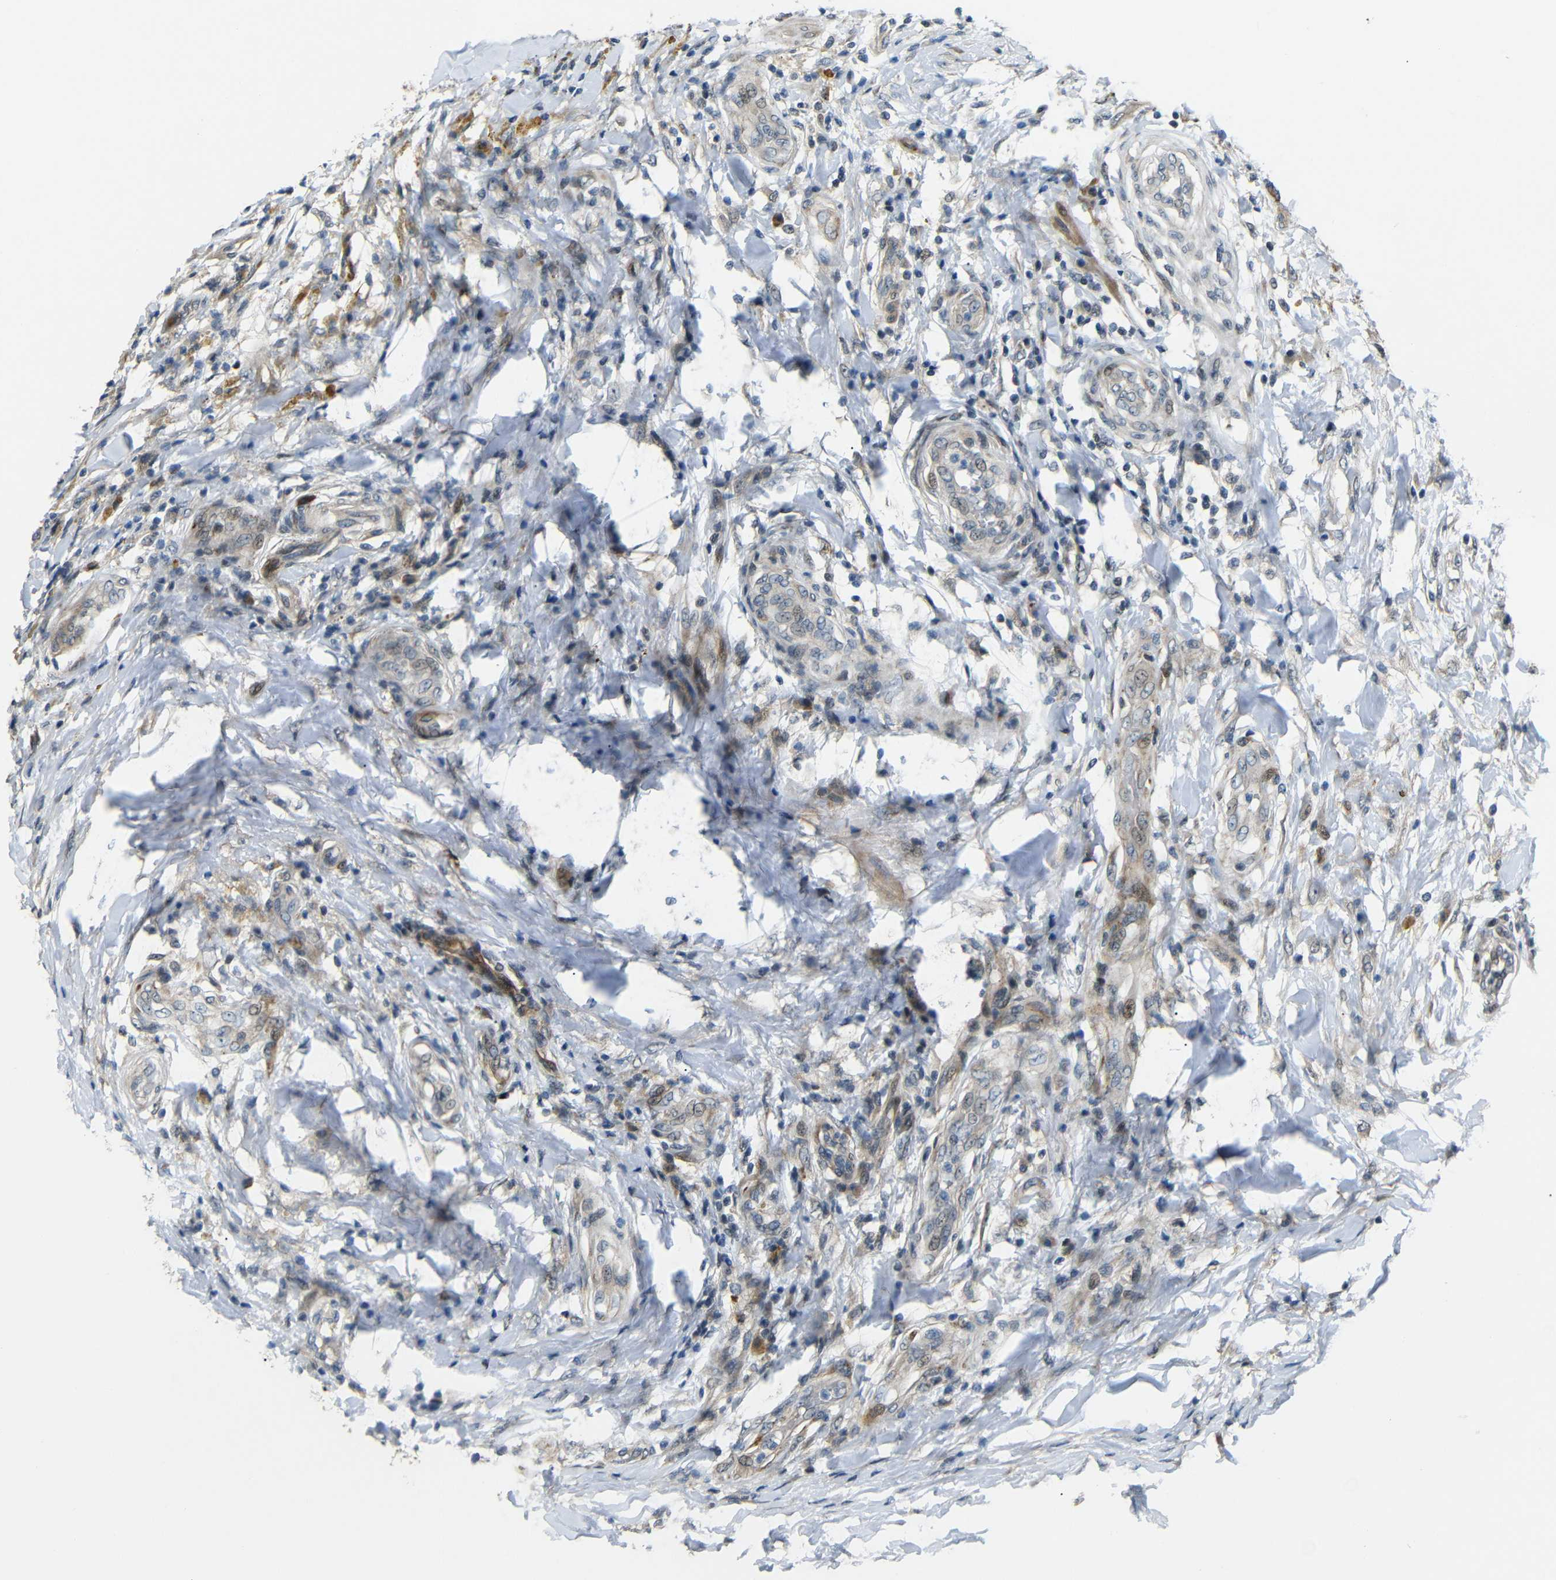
{"staining": {"intensity": "weak", "quantity": ">75%", "location": "cytoplasmic/membranous,nuclear"}, "tissue": "testis cancer", "cell_type": "Tumor cells", "image_type": "cancer", "snomed": [{"axis": "morphology", "description": "Seminoma, NOS"}, {"axis": "topography", "description": "Testis"}], "caption": "A micrograph of human testis cancer stained for a protein reveals weak cytoplasmic/membranous and nuclear brown staining in tumor cells.", "gene": "SYDE1", "patient": {"sex": "male", "age": 59}}